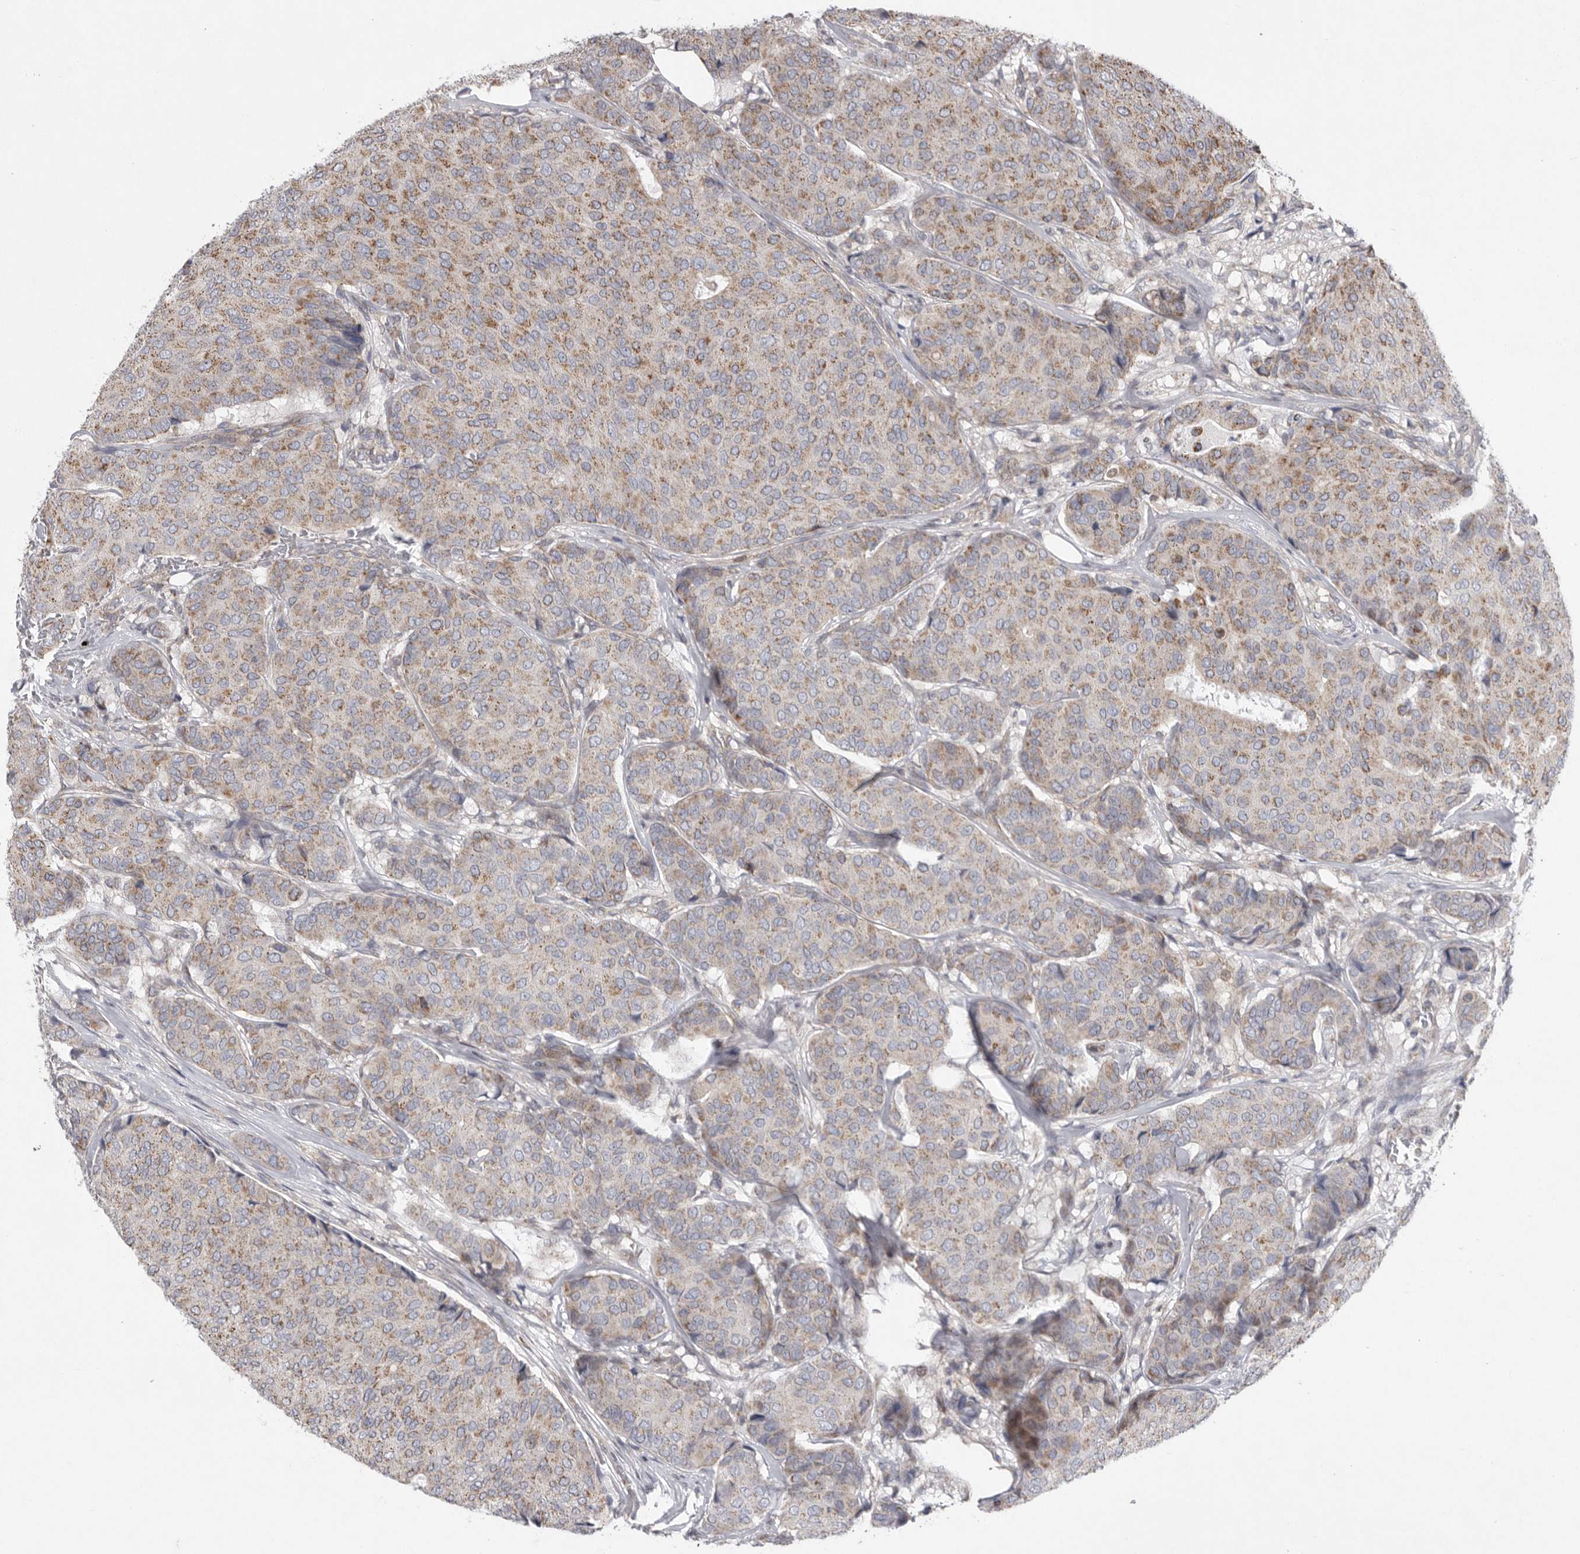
{"staining": {"intensity": "moderate", "quantity": ">75%", "location": "cytoplasmic/membranous"}, "tissue": "breast cancer", "cell_type": "Tumor cells", "image_type": "cancer", "snomed": [{"axis": "morphology", "description": "Duct carcinoma"}, {"axis": "topography", "description": "Breast"}], "caption": "Protein staining displays moderate cytoplasmic/membranous staining in approximately >75% of tumor cells in intraductal carcinoma (breast). (DAB IHC, brown staining for protein, blue staining for nuclei).", "gene": "MPZL1", "patient": {"sex": "female", "age": 75}}